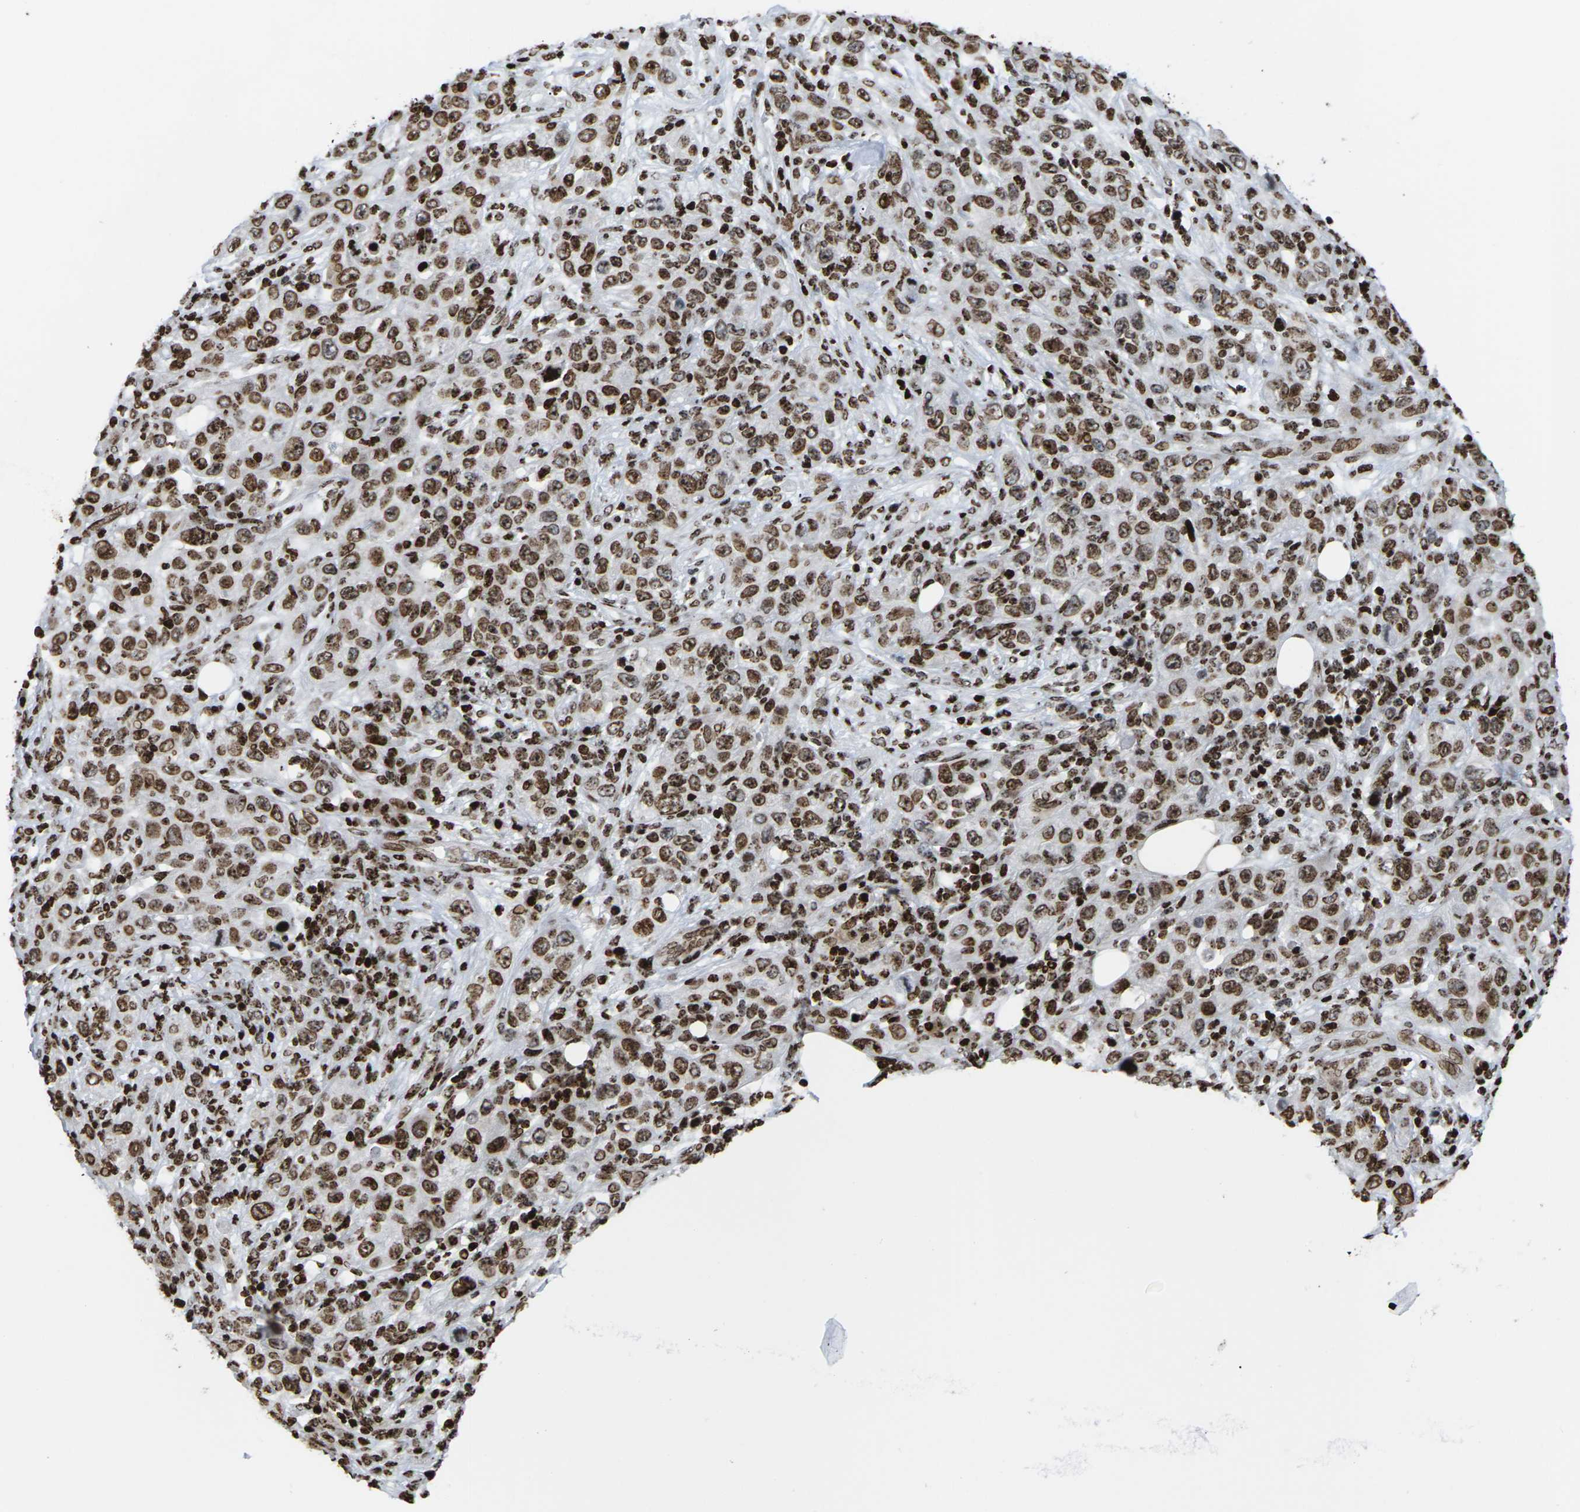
{"staining": {"intensity": "strong", "quantity": ">75%", "location": "cytoplasmic/membranous,nuclear"}, "tissue": "skin cancer", "cell_type": "Tumor cells", "image_type": "cancer", "snomed": [{"axis": "morphology", "description": "Squamous cell carcinoma, NOS"}, {"axis": "topography", "description": "Skin"}], "caption": "Skin cancer (squamous cell carcinoma) stained with a protein marker exhibits strong staining in tumor cells.", "gene": "H1-4", "patient": {"sex": "female", "age": 88}}